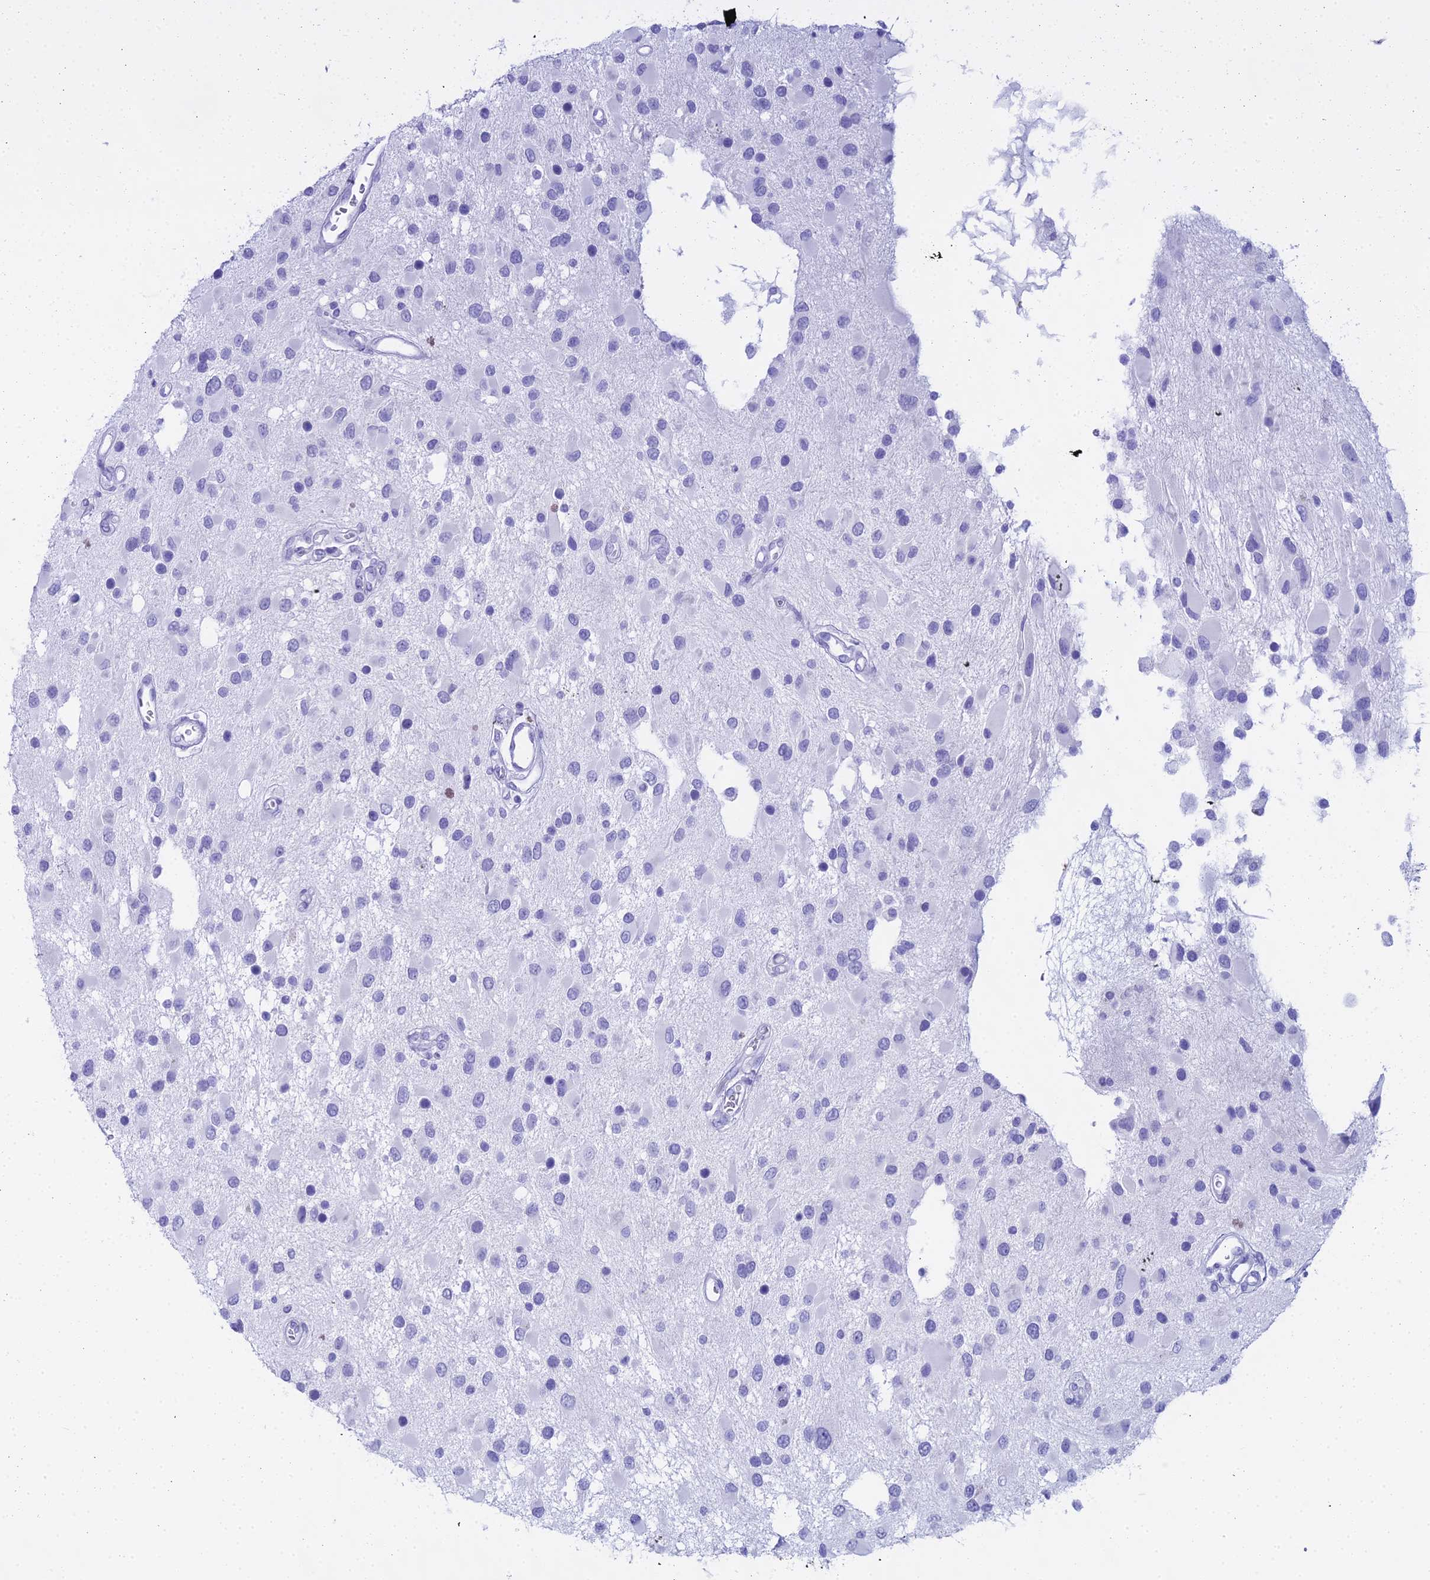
{"staining": {"intensity": "negative", "quantity": "none", "location": "none"}, "tissue": "glioma", "cell_type": "Tumor cells", "image_type": "cancer", "snomed": [{"axis": "morphology", "description": "Glioma, malignant, High grade"}, {"axis": "topography", "description": "Brain"}], "caption": "High power microscopy photomicrograph of an IHC micrograph of glioma, revealing no significant expression in tumor cells.", "gene": "CGB2", "patient": {"sex": "male", "age": 53}}